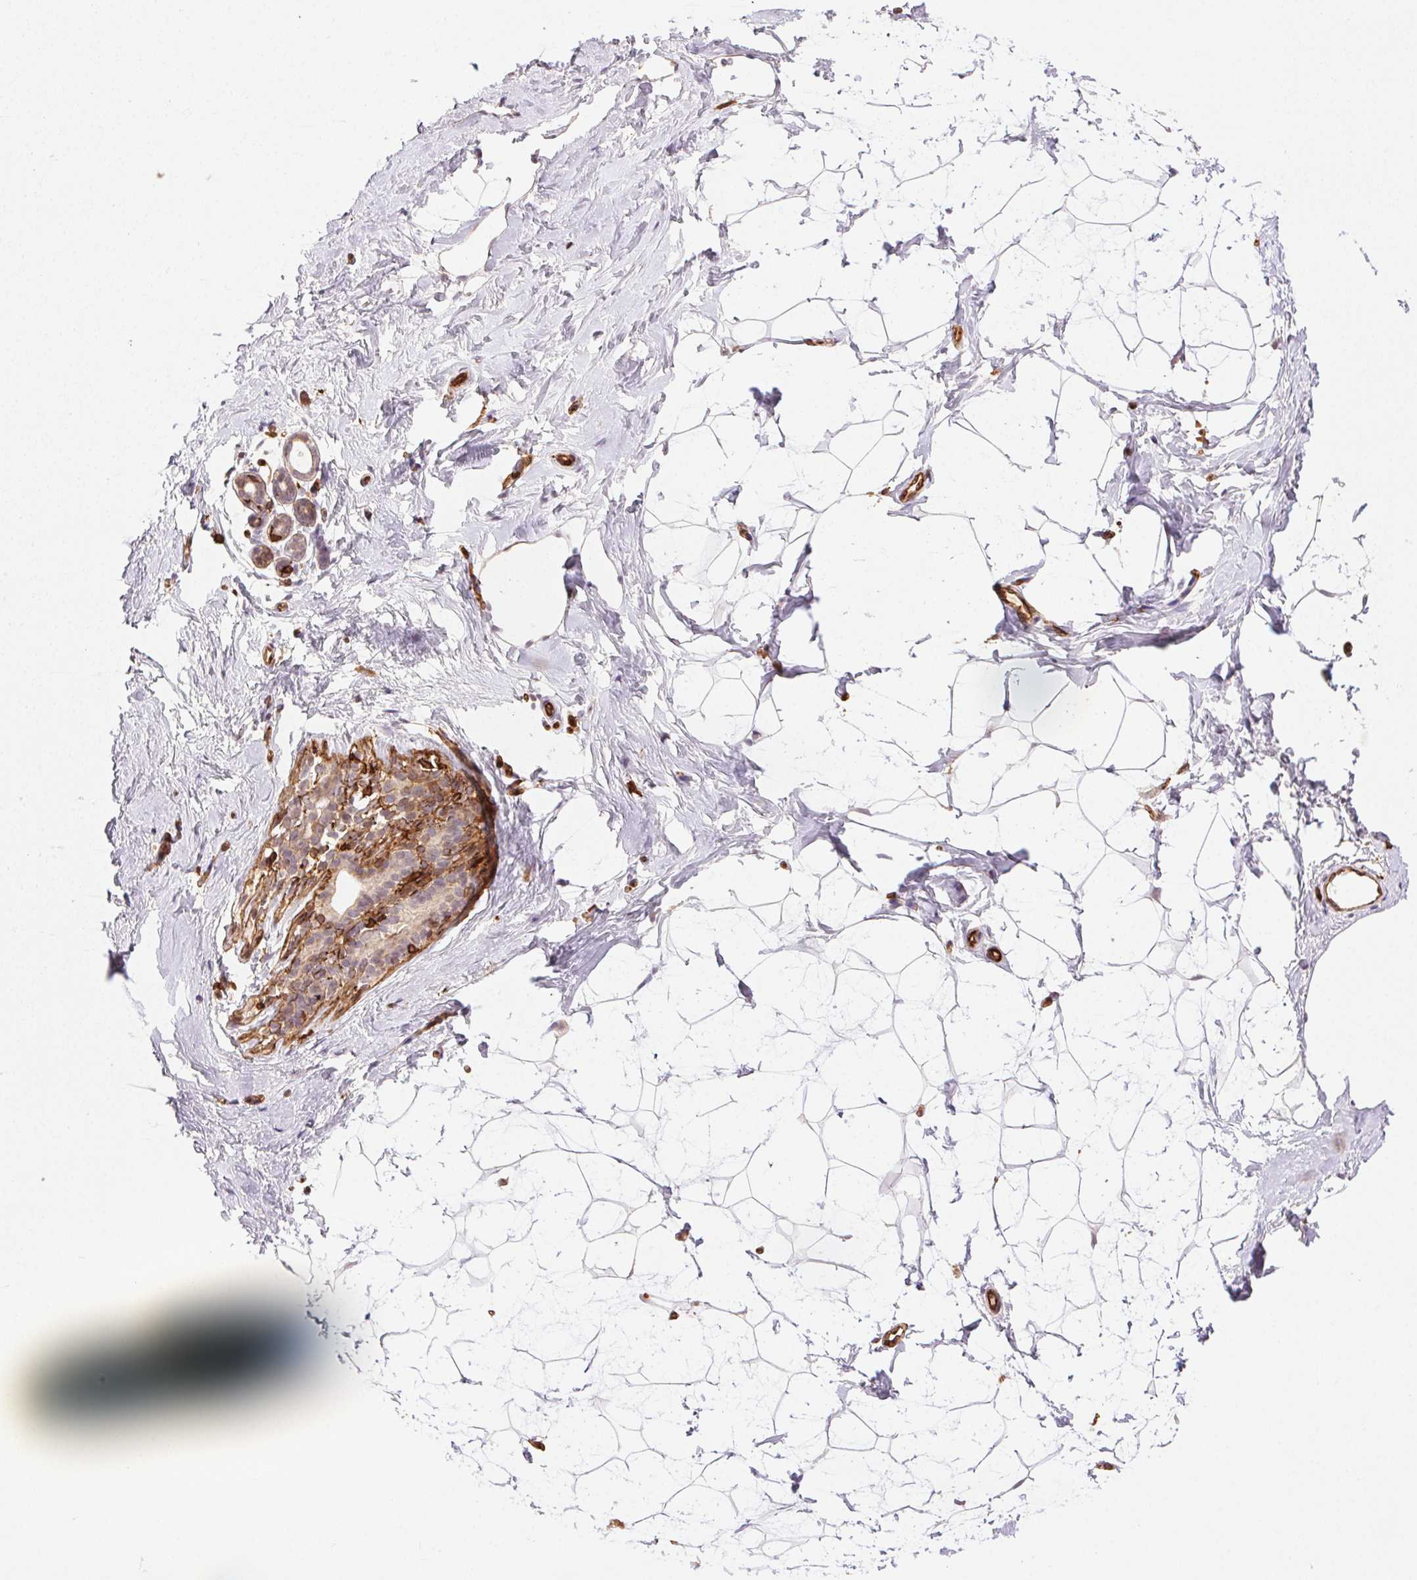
{"staining": {"intensity": "moderate", "quantity": "<25%", "location": "cytoplasmic/membranous"}, "tissue": "breast", "cell_type": "Adipocytes", "image_type": "normal", "snomed": [{"axis": "morphology", "description": "Normal tissue, NOS"}, {"axis": "topography", "description": "Breast"}], "caption": "The histopathology image exhibits staining of unremarkable breast, revealing moderate cytoplasmic/membranous protein staining (brown color) within adipocytes. (brown staining indicates protein expression, while blue staining denotes nuclei).", "gene": "RNASET2", "patient": {"sex": "female", "age": 32}}